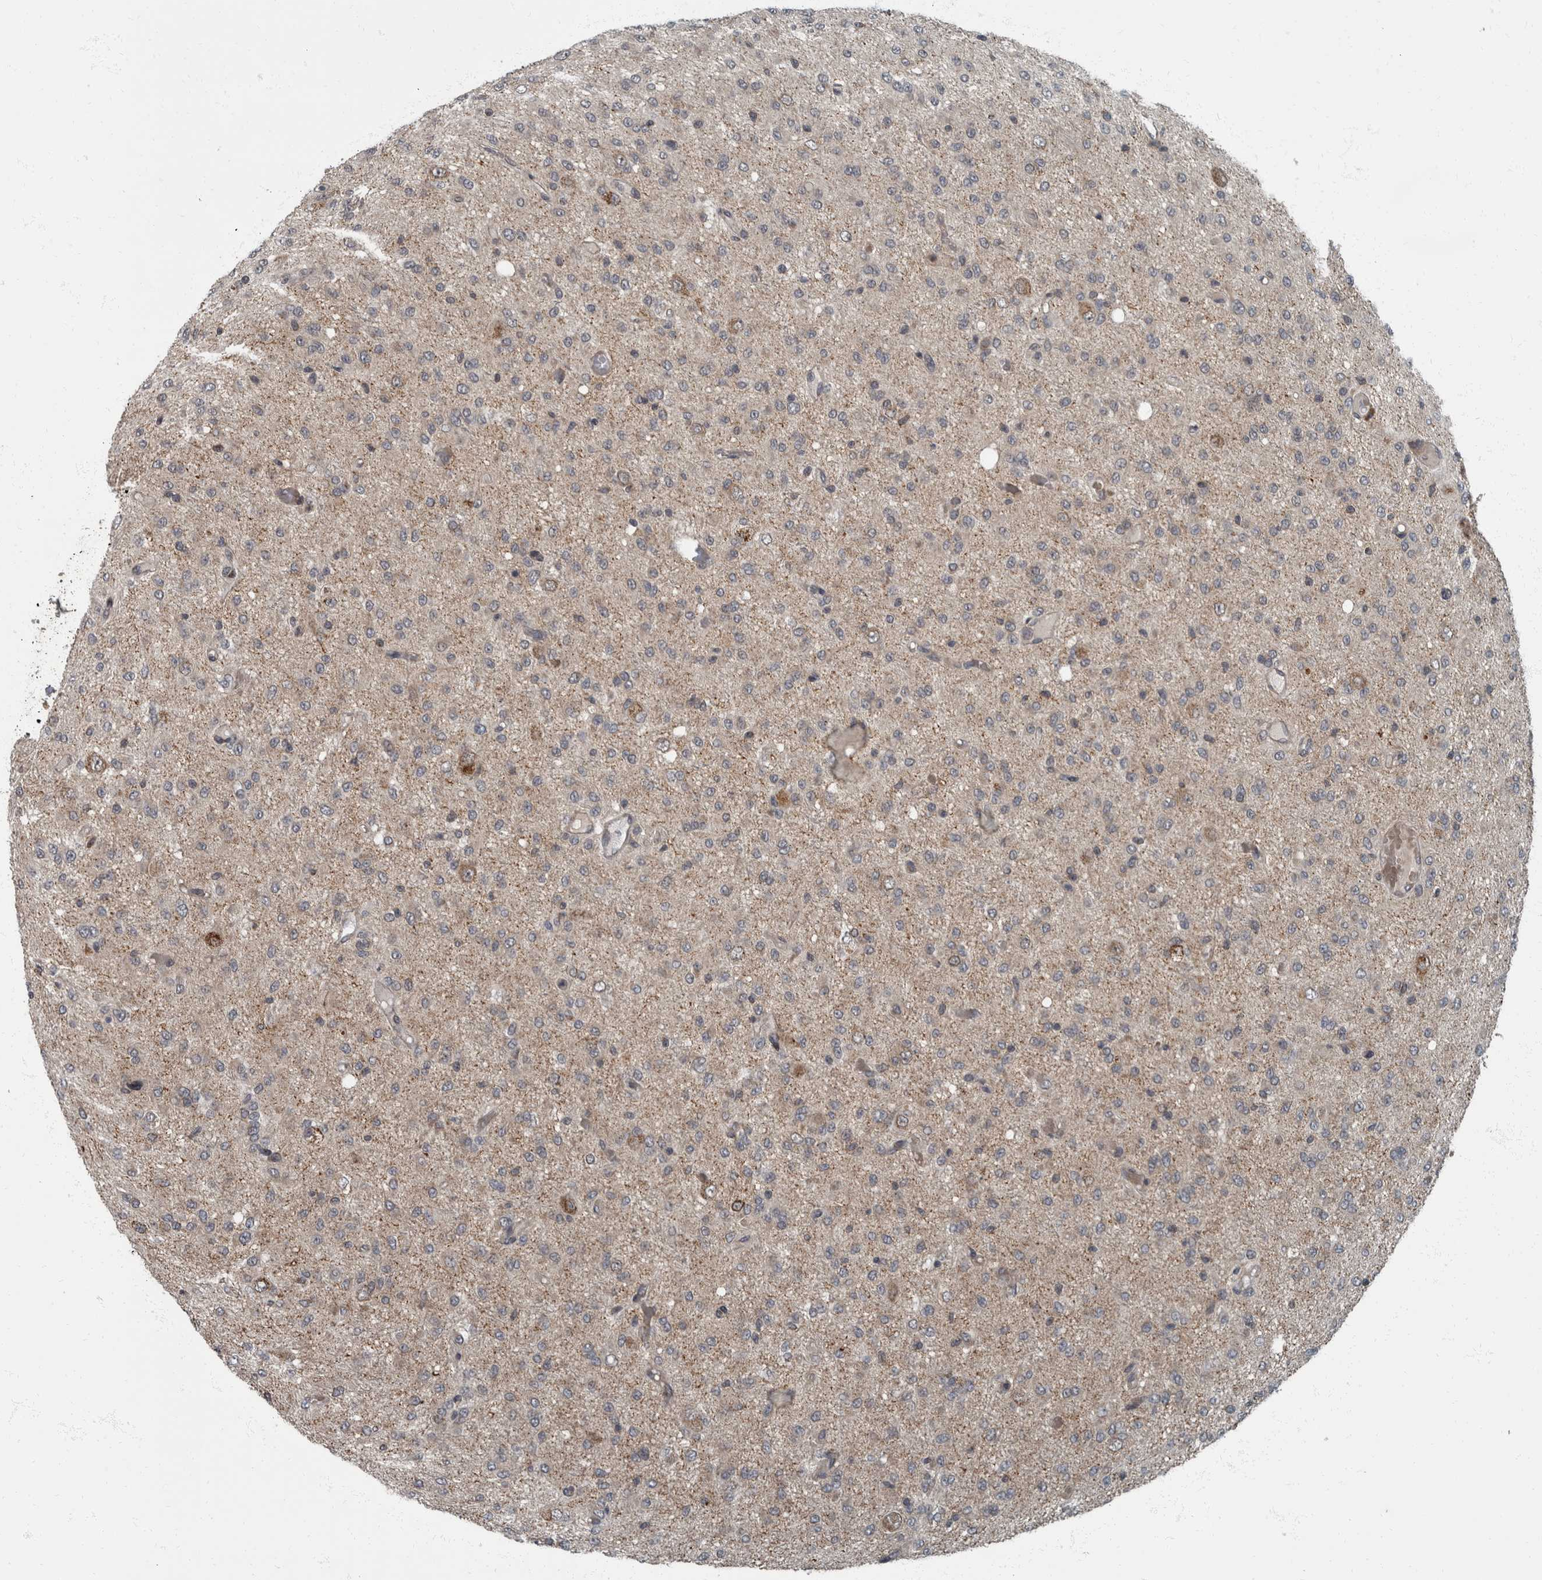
{"staining": {"intensity": "negative", "quantity": "none", "location": "none"}, "tissue": "glioma", "cell_type": "Tumor cells", "image_type": "cancer", "snomed": [{"axis": "morphology", "description": "Glioma, malignant, High grade"}, {"axis": "topography", "description": "Brain"}], "caption": "The micrograph reveals no staining of tumor cells in glioma.", "gene": "RABGGTB", "patient": {"sex": "female", "age": 59}}